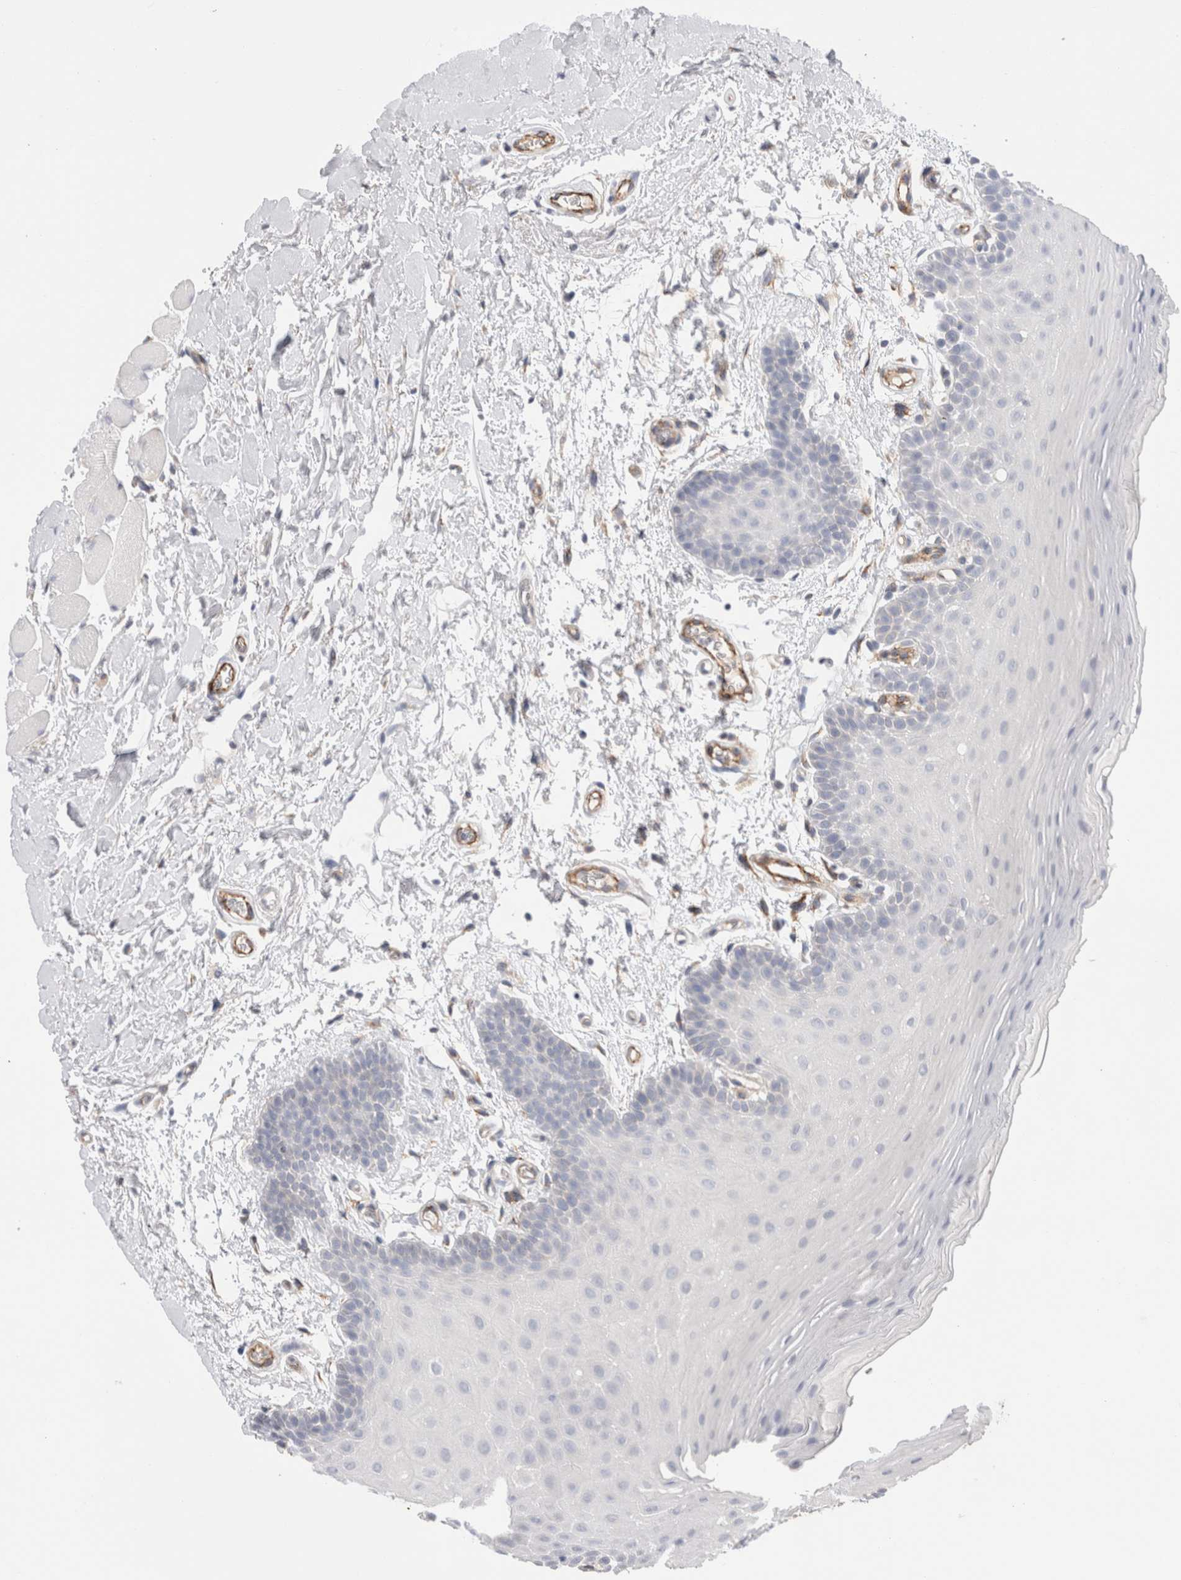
{"staining": {"intensity": "negative", "quantity": "none", "location": "none"}, "tissue": "oral mucosa", "cell_type": "Squamous epithelial cells", "image_type": "normal", "snomed": [{"axis": "morphology", "description": "Normal tissue, NOS"}, {"axis": "topography", "description": "Oral tissue"}], "caption": "Immunohistochemical staining of benign oral mucosa demonstrates no significant positivity in squamous epithelial cells.", "gene": "CNPY4", "patient": {"sex": "male", "age": 62}}